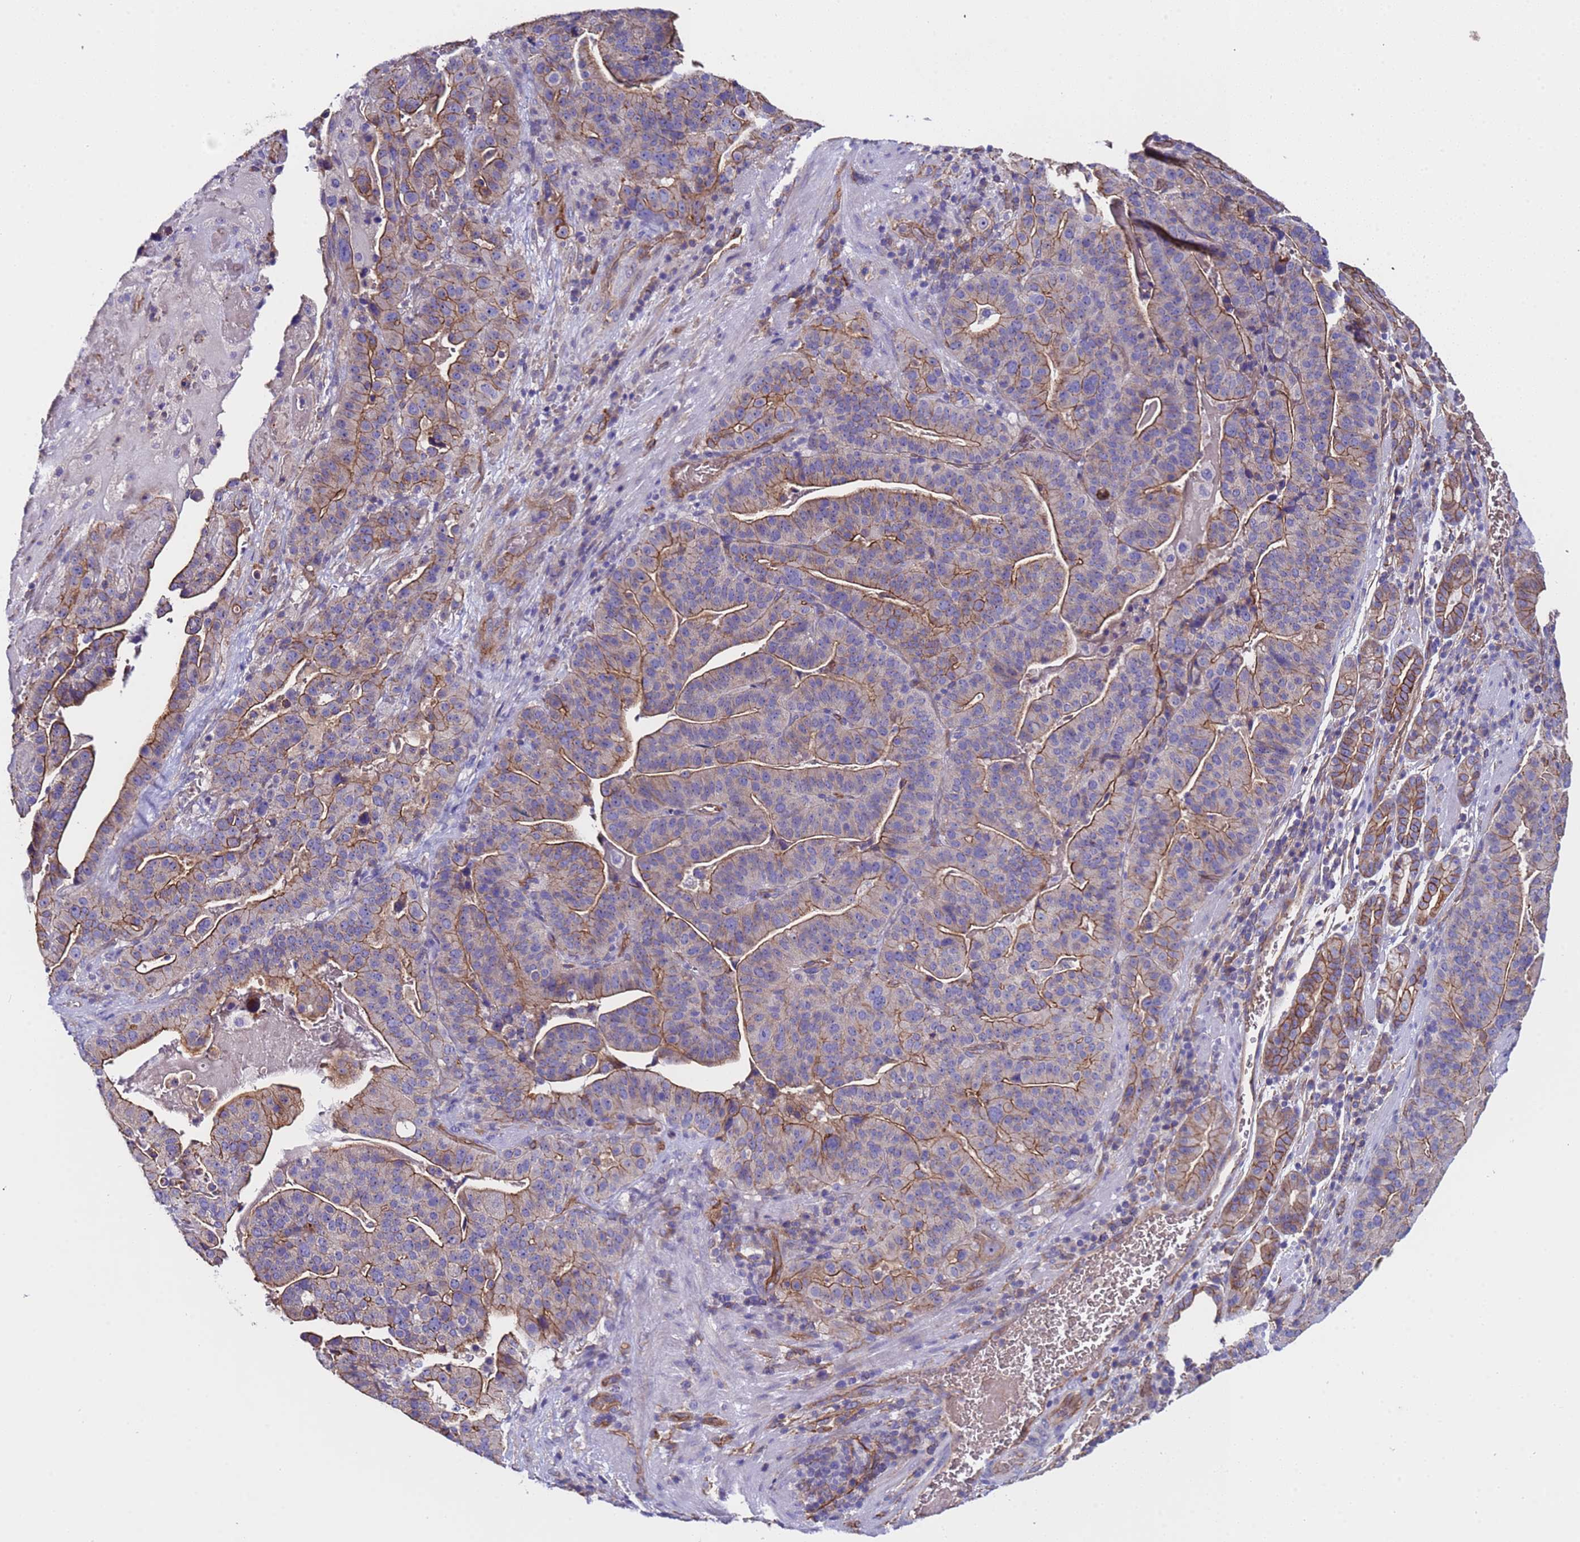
{"staining": {"intensity": "moderate", "quantity": "25%-75%", "location": "cytoplasmic/membranous"}, "tissue": "stomach cancer", "cell_type": "Tumor cells", "image_type": "cancer", "snomed": [{"axis": "morphology", "description": "Adenocarcinoma, NOS"}, {"axis": "topography", "description": "Stomach"}], "caption": "Immunohistochemical staining of human adenocarcinoma (stomach) shows medium levels of moderate cytoplasmic/membranous protein expression in approximately 25%-75% of tumor cells. The staining was performed using DAB (3,3'-diaminobenzidine) to visualize the protein expression in brown, while the nuclei were stained in blue with hematoxylin (Magnification: 20x).", "gene": "ZNF248", "patient": {"sex": "male", "age": 48}}